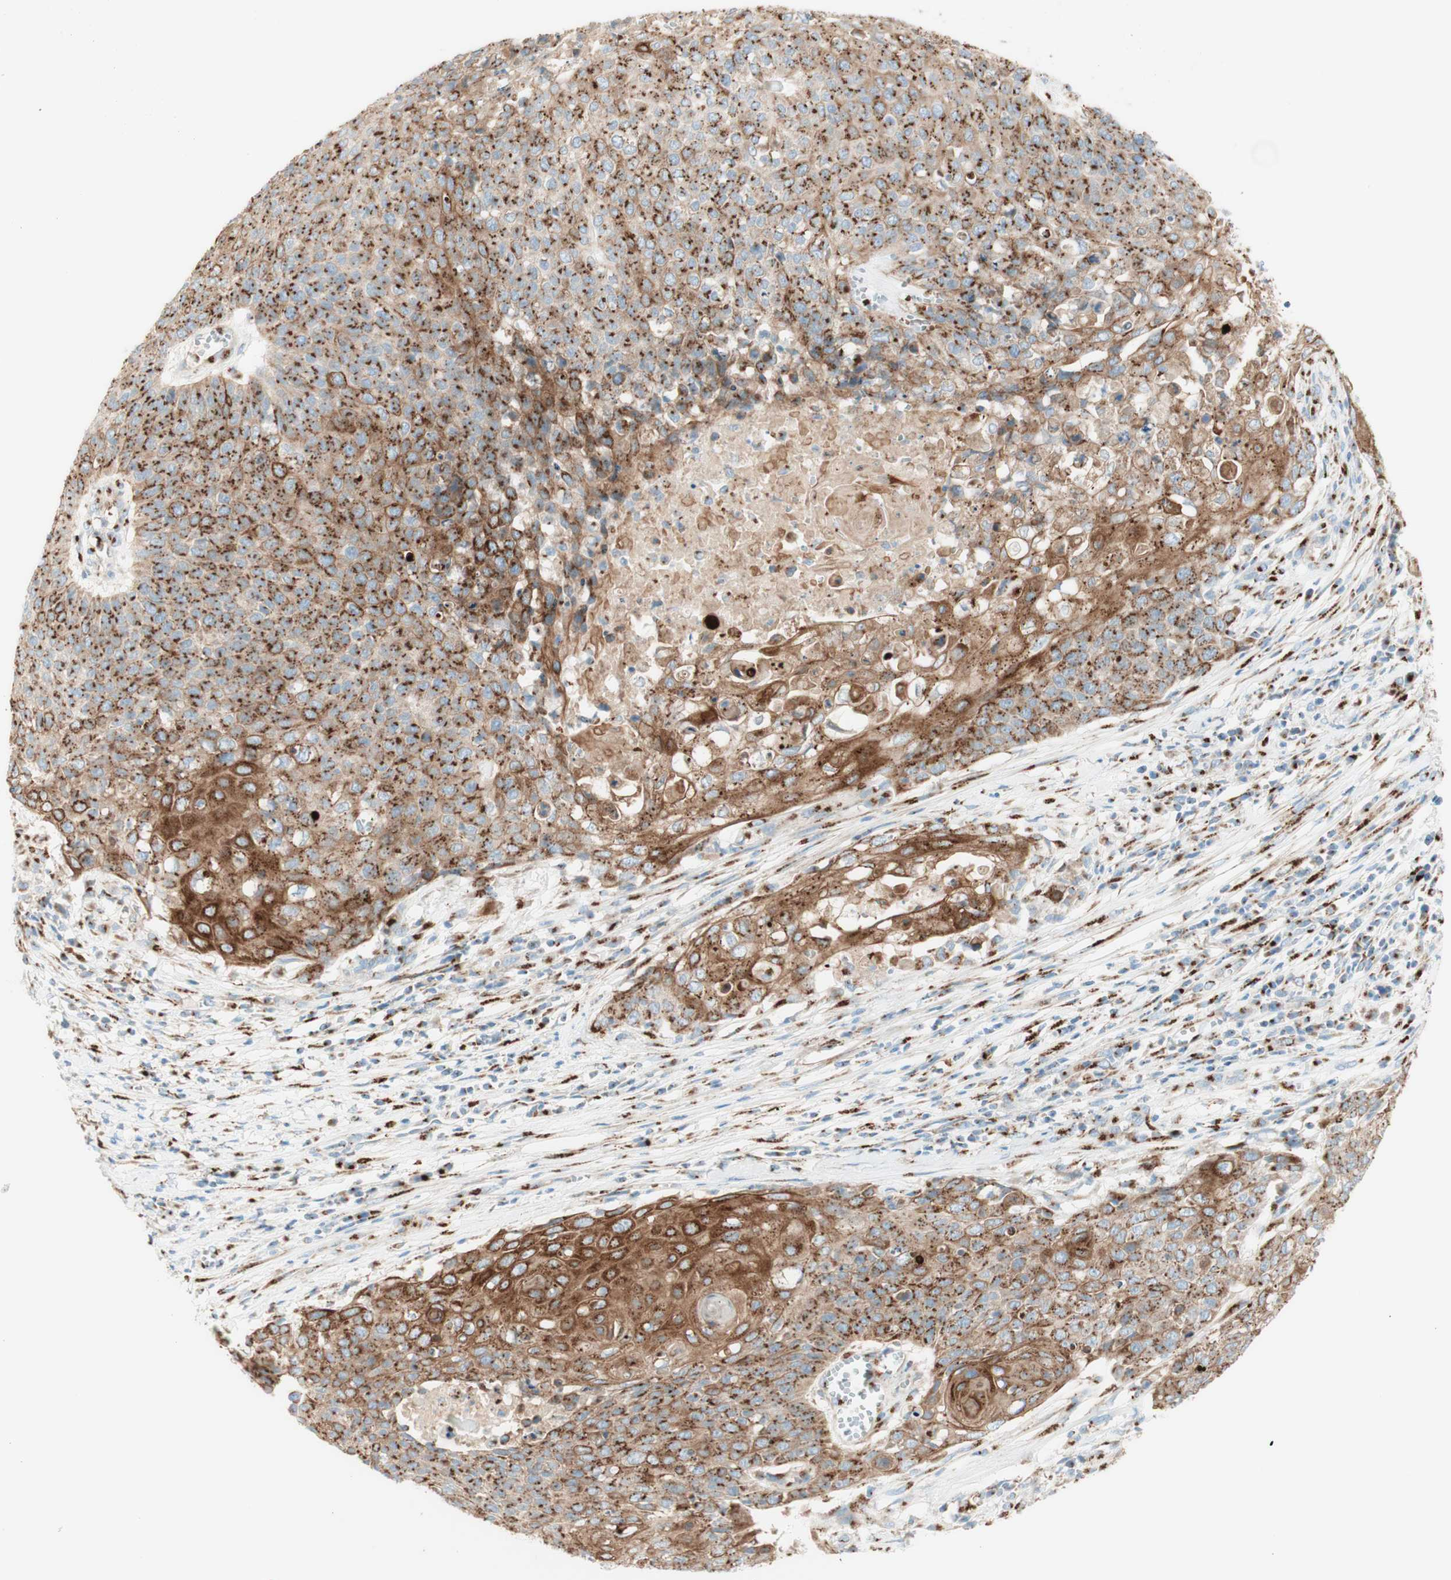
{"staining": {"intensity": "strong", "quantity": ">75%", "location": "cytoplasmic/membranous"}, "tissue": "cervical cancer", "cell_type": "Tumor cells", "image_type": "cancer", "snomed": [{"axis": "morphology", "description": "Squamous cell carcinoma, NOS"}, {"axis": "topography", "description": "Cervix"}], "caption": "Immunohistochemical staining of squamous cell carcinoma (cervical) exhibits high levels of strong cytoplasmic/membranous protein staining in about >75% of tumor cells. (DAB (3,3'-diaminobenzidine) IHC, brown staining for protein, blue staining for nuclei).", "gene": "GOLGB1", "patient": {"sex": "female", "age": 39}}